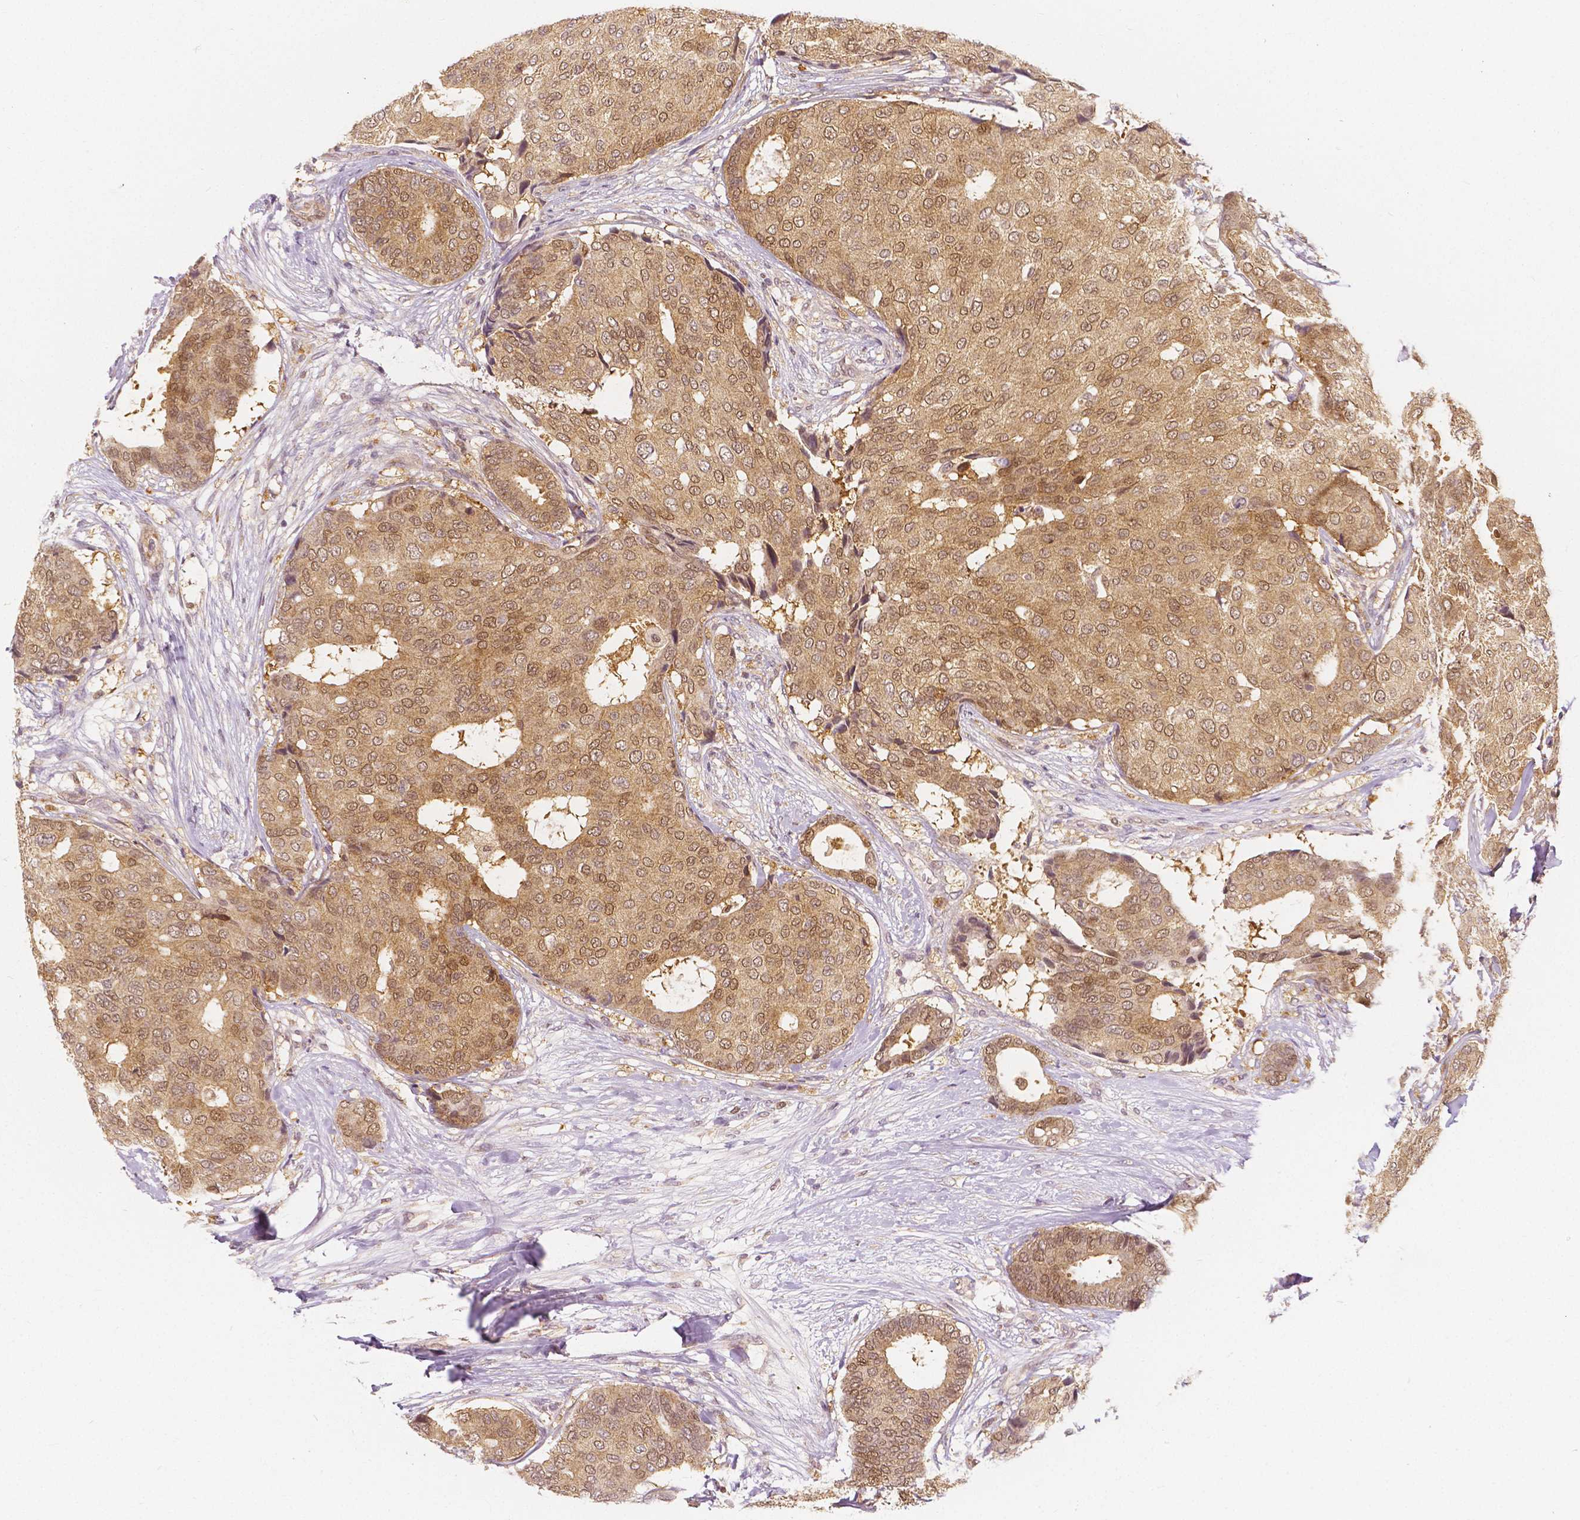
{"staining": {"intensity": "moderate", "quantity": ">75%", "location": "cytoplasmic/membranous,nuclear"}, "tissue": "breast cancer", "cell_type": "Tumor cells", "image_type": "cancer", "snomed": [{"axis": "morphology", "description": "Duct carcinoma"}, {"axis": "topography", "description": "Breast"}], "caption": "Protein analysis of breast intraductal carcinoma tissue shows moderate cytoplasmic/membranous and nuclear positivity in approximately >75% of tumor cells.", "gene": "NAPRT", "patient": {"sex": "female", "age": 75}}